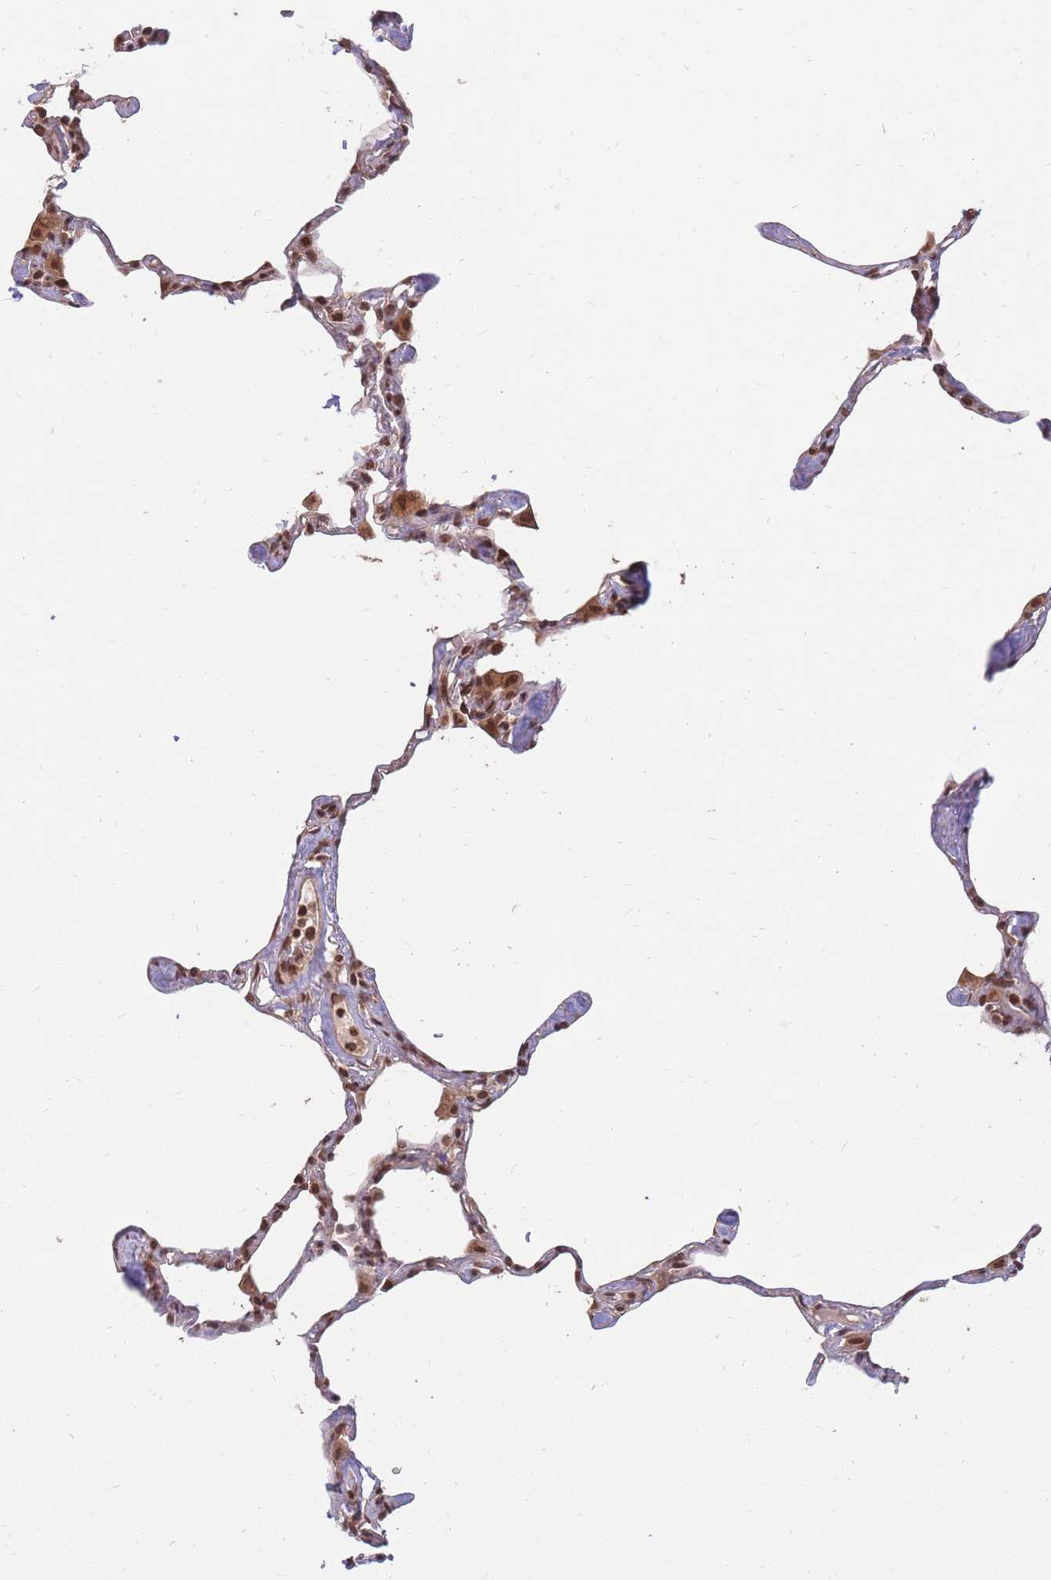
{"staining": {"intensity": "strong", "quantity": "25%-75%", "location": "nuclear"}, "tissue": "lung", "cell_type": "Alveolar cells", "image_type": "normal", "snomed": [{"axis": "morphology", "description": "Normal tissue, NOS"}, {"axis": "topography", "description": "Lung"}], "caption": "Alveolar cells exhibit high levels of strong nuclear expression in approximately 25%-75% of cells in normal lung. Nuclei are stained in blue.", "gene": "SRA1", "patient": {"sex": "male", "age": 65}}